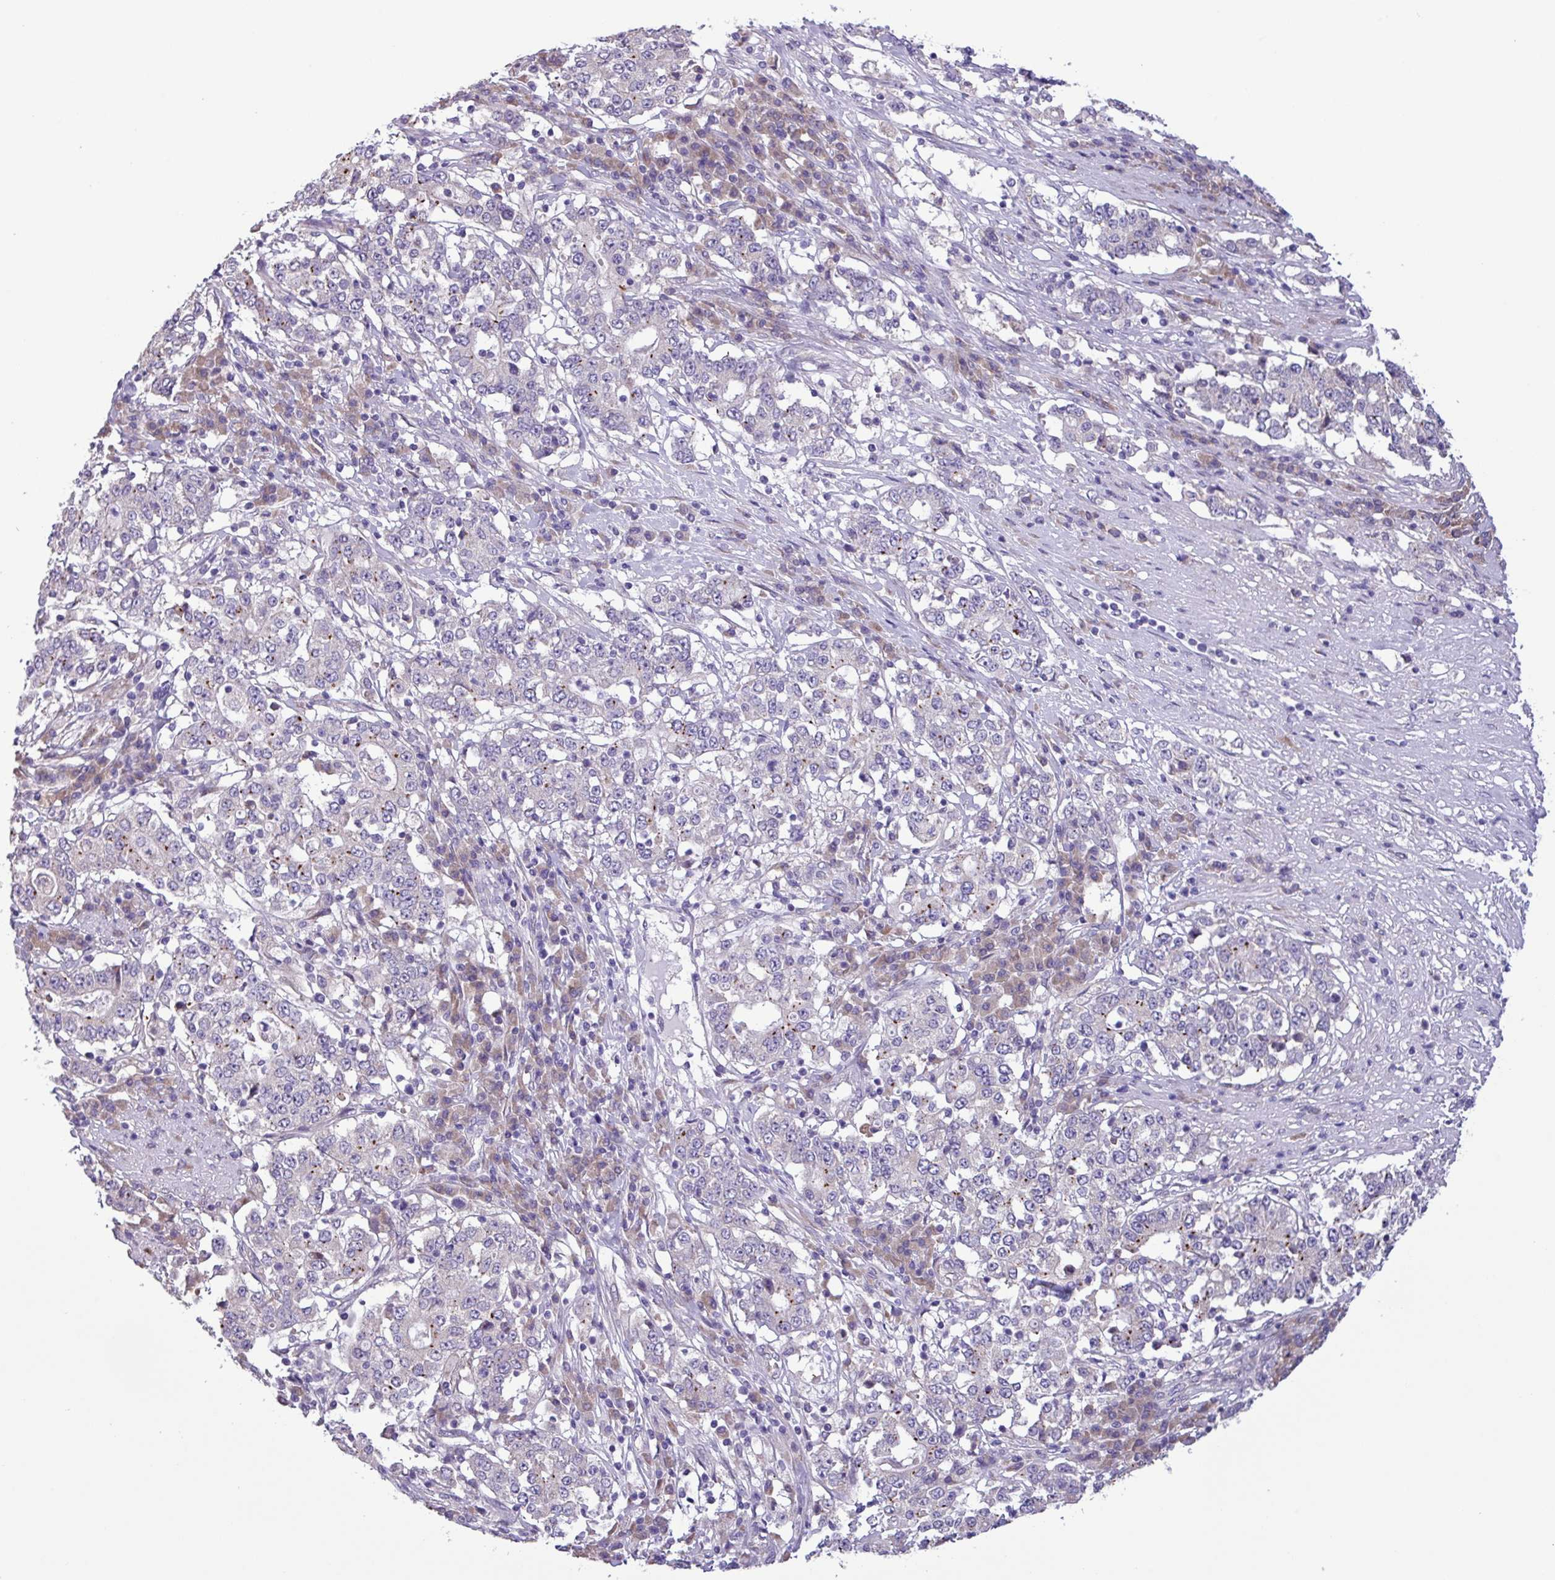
{"staining": {"intensity": "negative", "quantity": "none", "location": "none"}, "tissue": "stomach cancer", "cell_type": "Tumor cells", "image_type": "cancer", "snomed": [{"axis": "morphology", "description": "Adenocarcinoma, NOS"}, {"axis": "topography", "description": "Stomach"}], "caption": "Immunohistochemical staining of human stomach adenocarcinoma reveals no significant expression in tumor cells.", "gene": "C20orf27", "patient": {"sex": "male", "age": 59}}